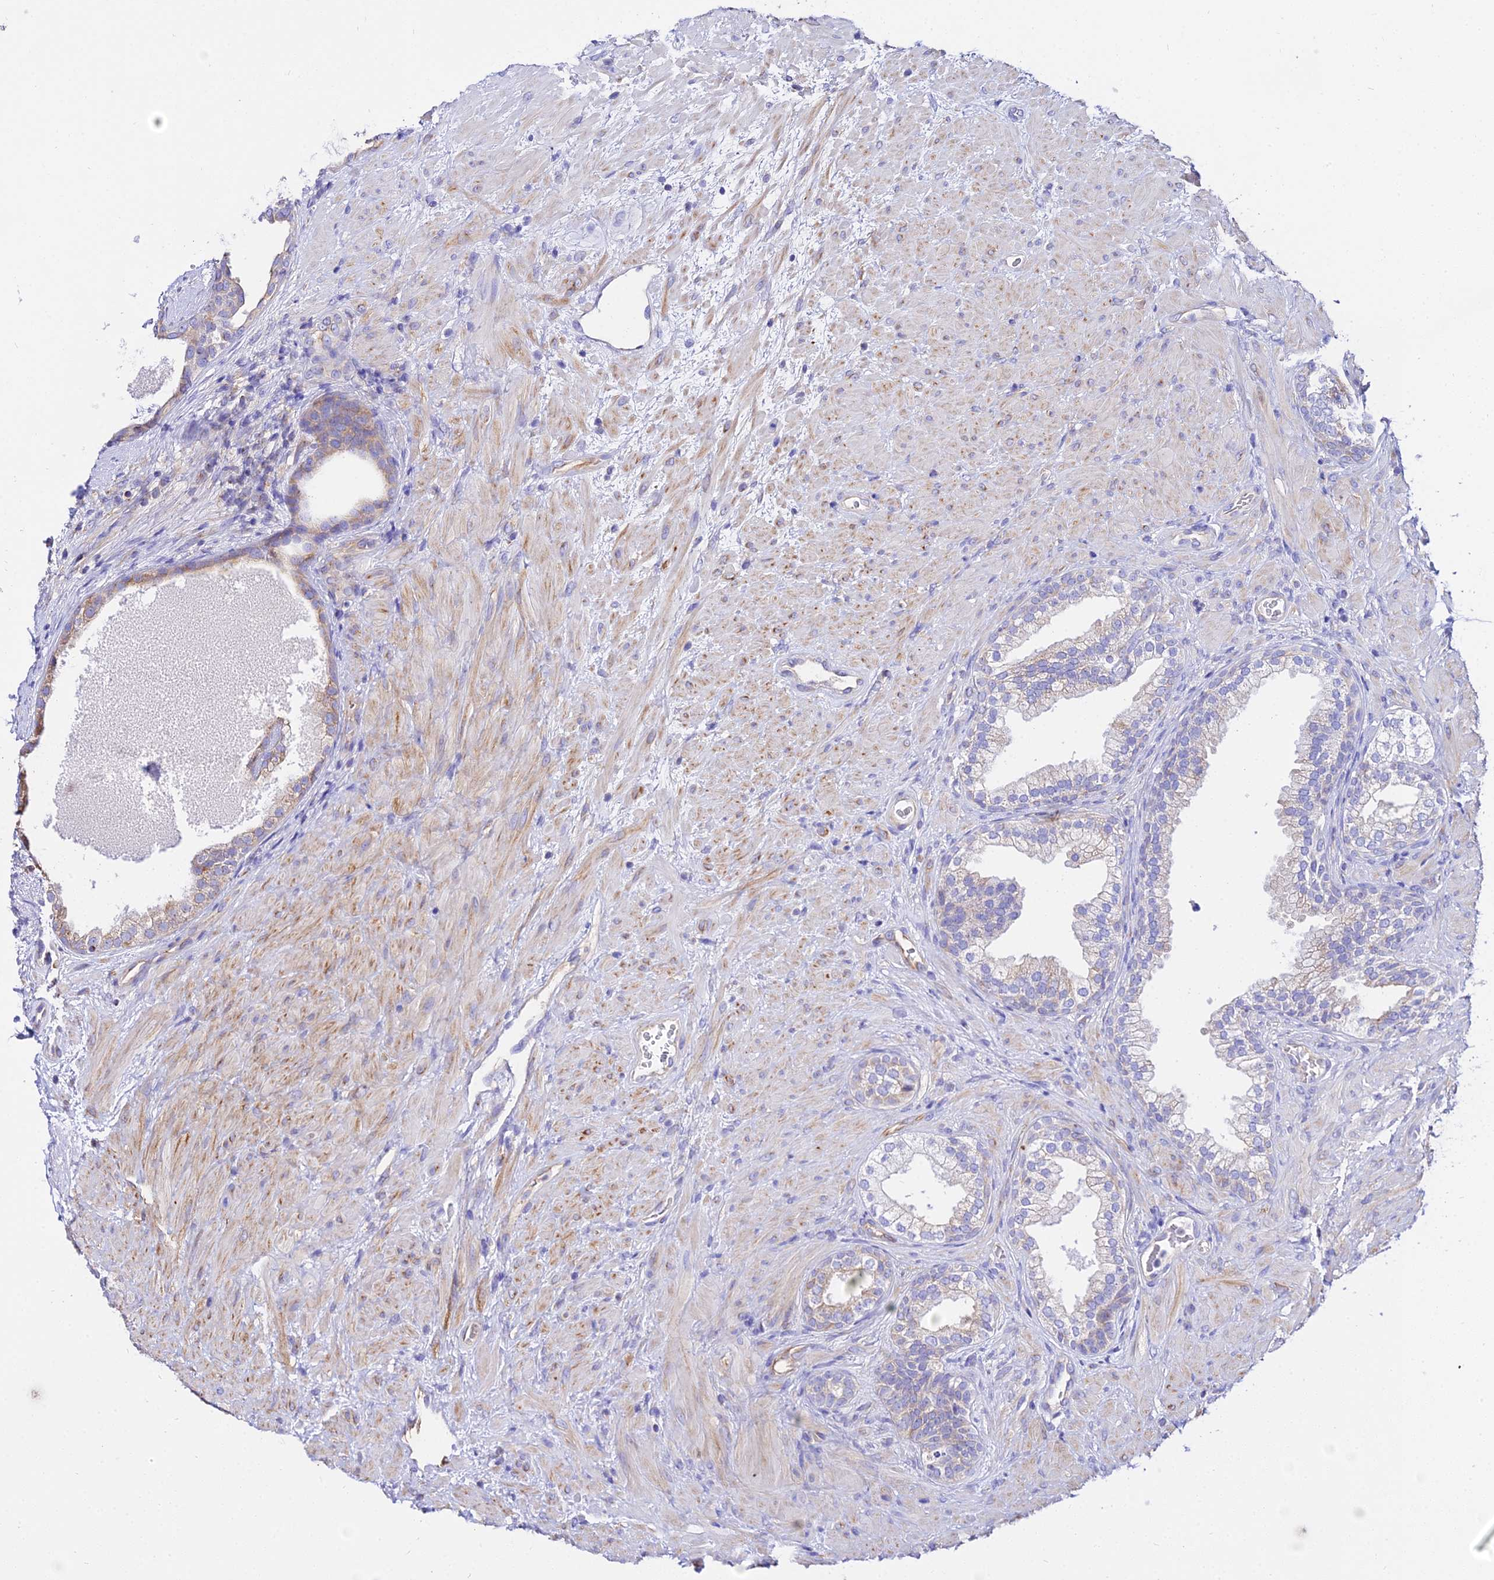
{"staining": {"intensity": "negative", "quantity": "none", "location": "none"}, "tissue": "prostate", "cell_type": "Glandular cells", "image_type": "normal", "snomed": [{"axis": "morphology", "description": "Normal tissue, NOS"}, {"axis": "topography", "description": "Prostate"}], "caption": "Unremarkable prostate was stained to show a protein in brown. There is no significant expression in glandular cells. Brightfield microscopy of IHC stained with DAB (3,3'-diaminobenzidine) (brown) and hematoxylin (blue), captured at high magnification.", "gene": "TUBA1A", "patient": {"sex": "male", "age": 76}}